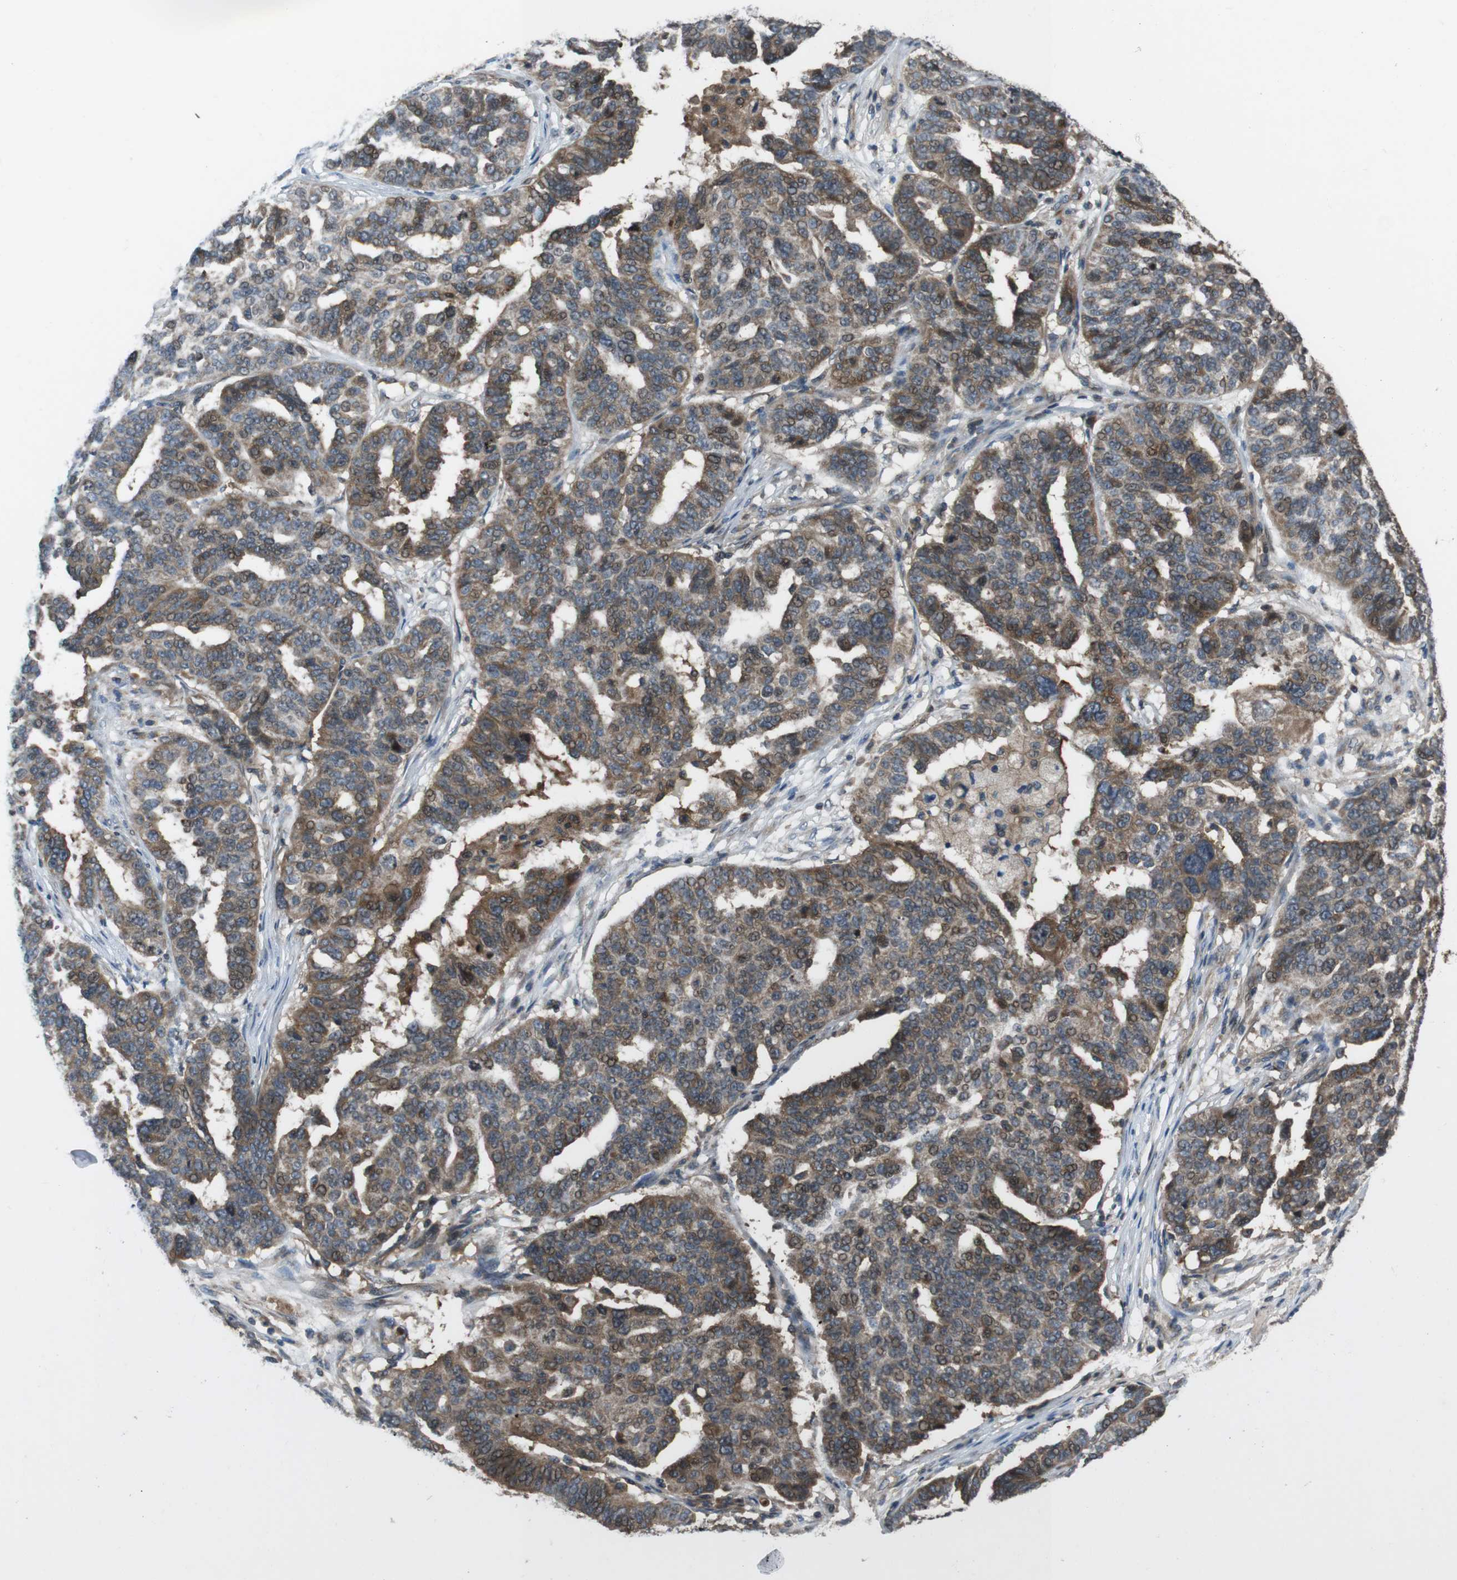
{"staining": {"intensity": "moderate", "quantity": ">75%", "location": "cytoplasmic/membranous,nuclear"}, "tissue": "ovarian cancer", "cell_type": "Tumor cells", "image_type": "cancer", "snomed": [{"axis": "morphology", "description": "Cystadenocarcinoma, serous, NOS"}, {"axis": "topography", "description": "Ovary"}], "caption": "A high-resolution histopathology image shows immunohistochemistry (IHC) staining of ovarian cancer (serous cystadenocarcinoma), which shows moderate cytoplasmic/membranous and nuclear expression in about >75% of tumor cells.", "gene": "SLC22A23", "patient": {"sex": "female", "age": 59}}